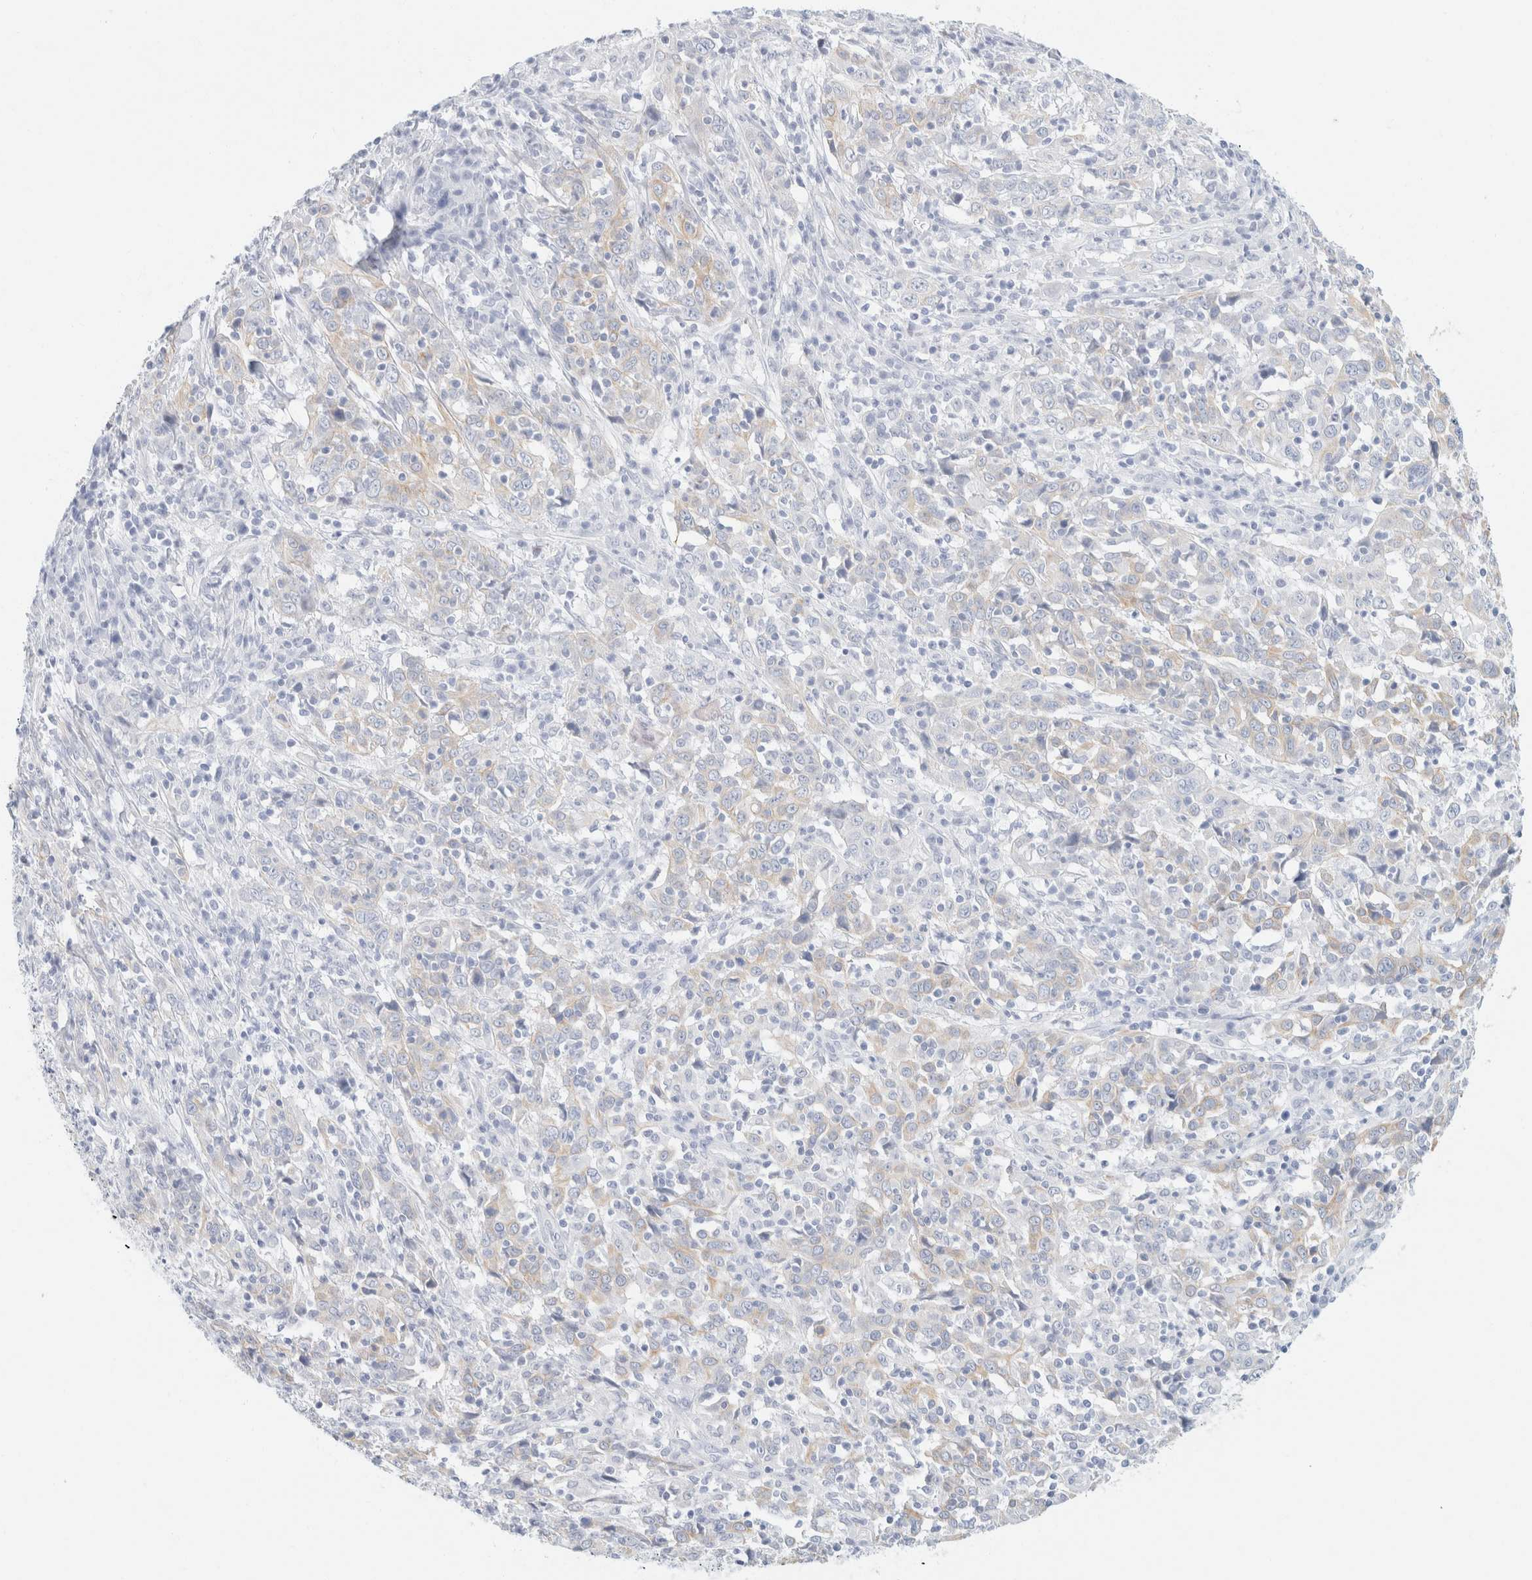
{"staining": {"intensity": "weak", "quantity": "<25%", "location": "cytoplasmic/membranous"}, "tissue": "cervical cancer", "cell_type": "Tumor cells", "image_type": "cancer", "snomed": [{"axis": "morphology", "description": "Squamous cell carcinoma, NOS"}, {"axis": "topography", "description": "Cervix"}], "caption": "High power microscopy micrograph of an immunohistochemistry image of cervical cancer, revealing no significant staining in tumor cells. The staining is performed using DAB (3,3'-diaminobenzidine) brown chromogen with nuclei counter-stained in using hematoxylin.", "gene": "KRT20", "patient": {"sex": "female", "age": 46}}